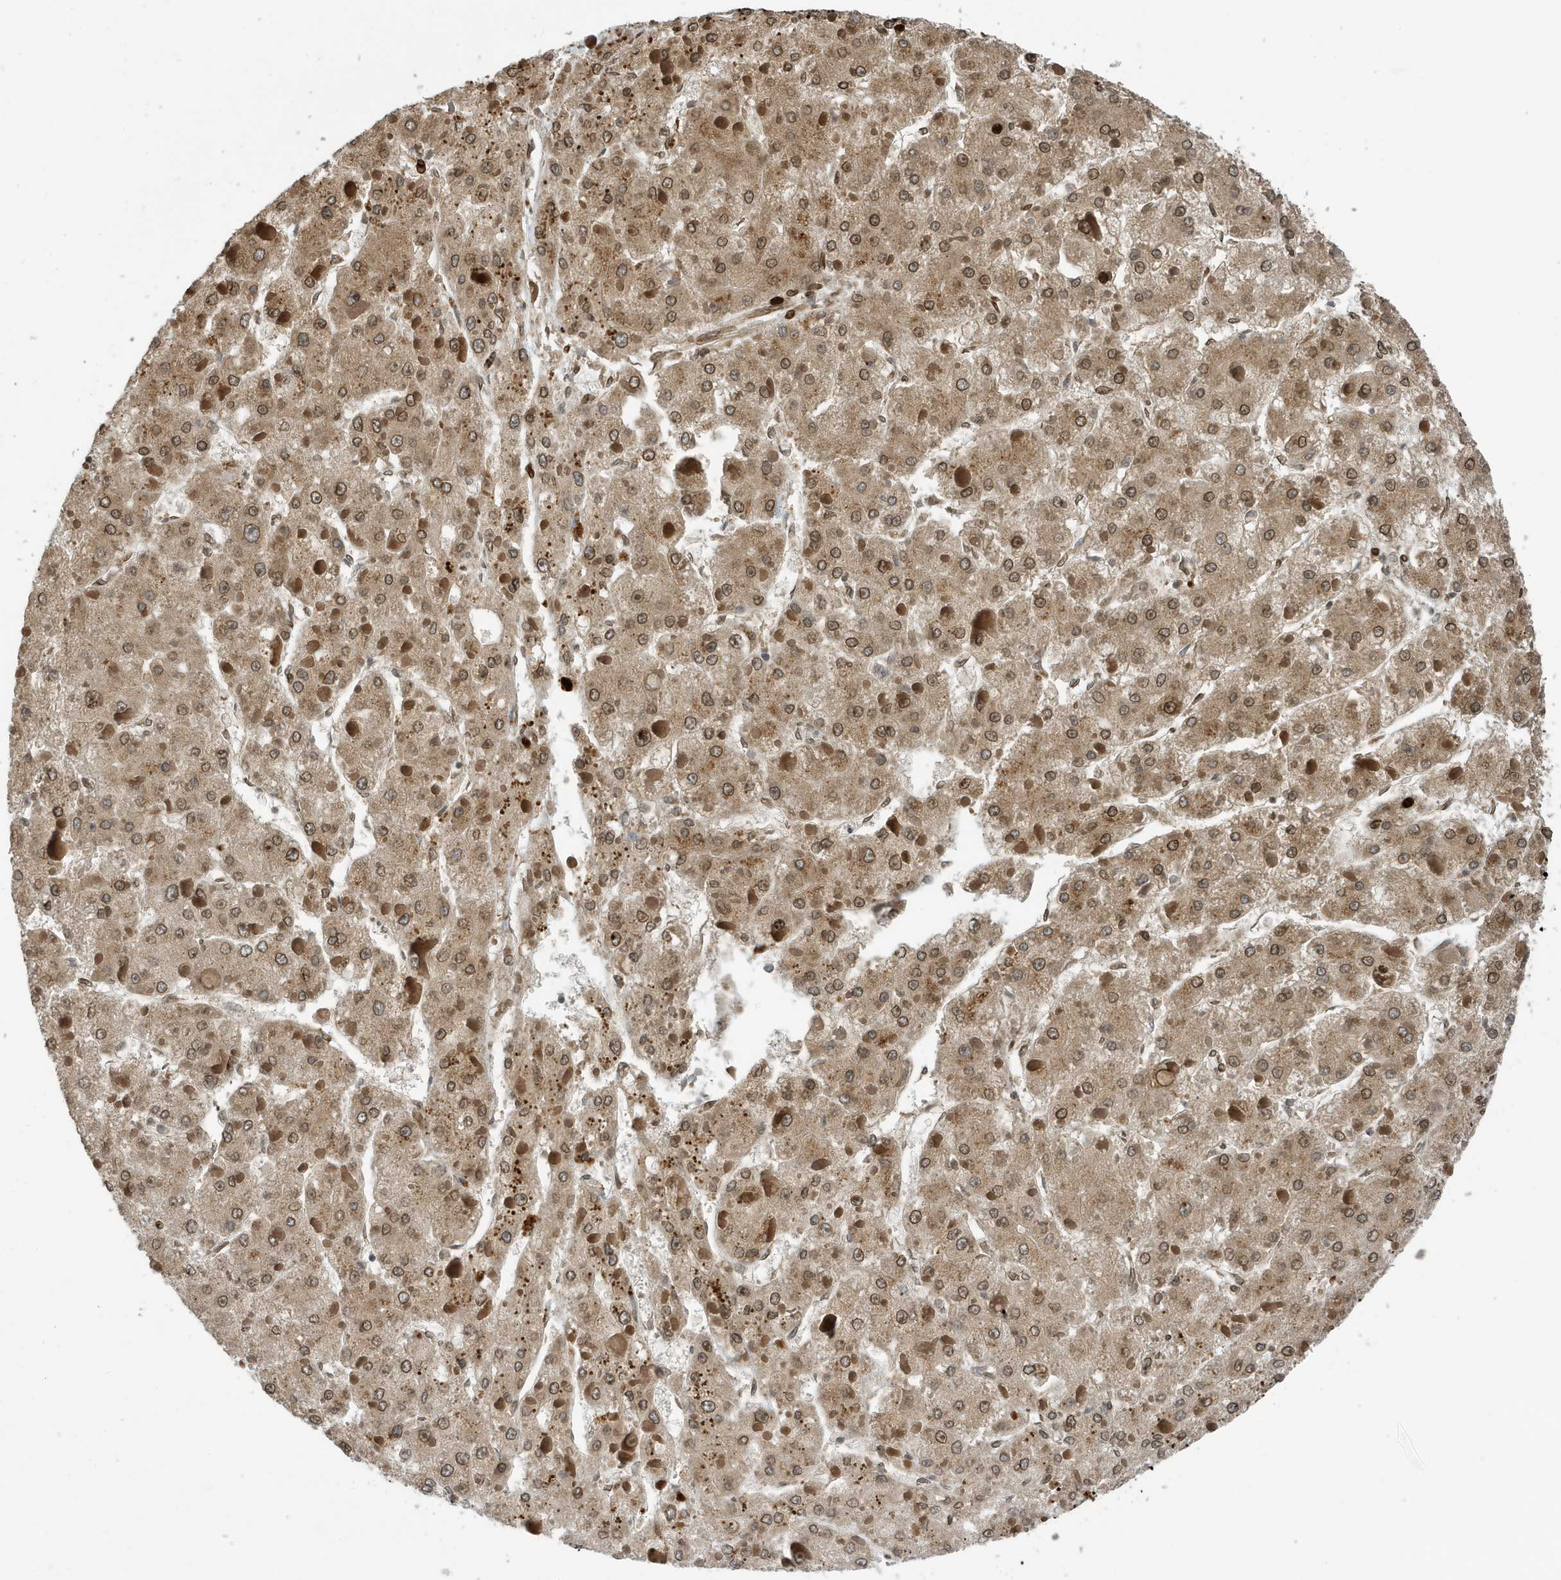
{"staining": {"intensity": "moderate", "quantity": ">75%", "location": "cytoplasmic/membranous,nuclear"}, "tissue": "liver cancer", "cell_type": "Tumor cells", "image_type": "cancer", "snomed": [{"axis": "morphology", "description": "Carcinoma, Hepatocellular, NOS"}, {"axis": "topography", "description": "Liver"}], "caption": "Immunohistochemical staining of liver hepatocellular carcinoma exhibits medium levels of moderate cytoplasmic/membranous and nuclear positivity in about >75% of tumor cells. Using DAB (brown) and hematoxylin (blue) stains, captured at high magnification using brightfield microscopy.", "gene": "DUSP18", "patient": {"sex": "female", "age": 73}}